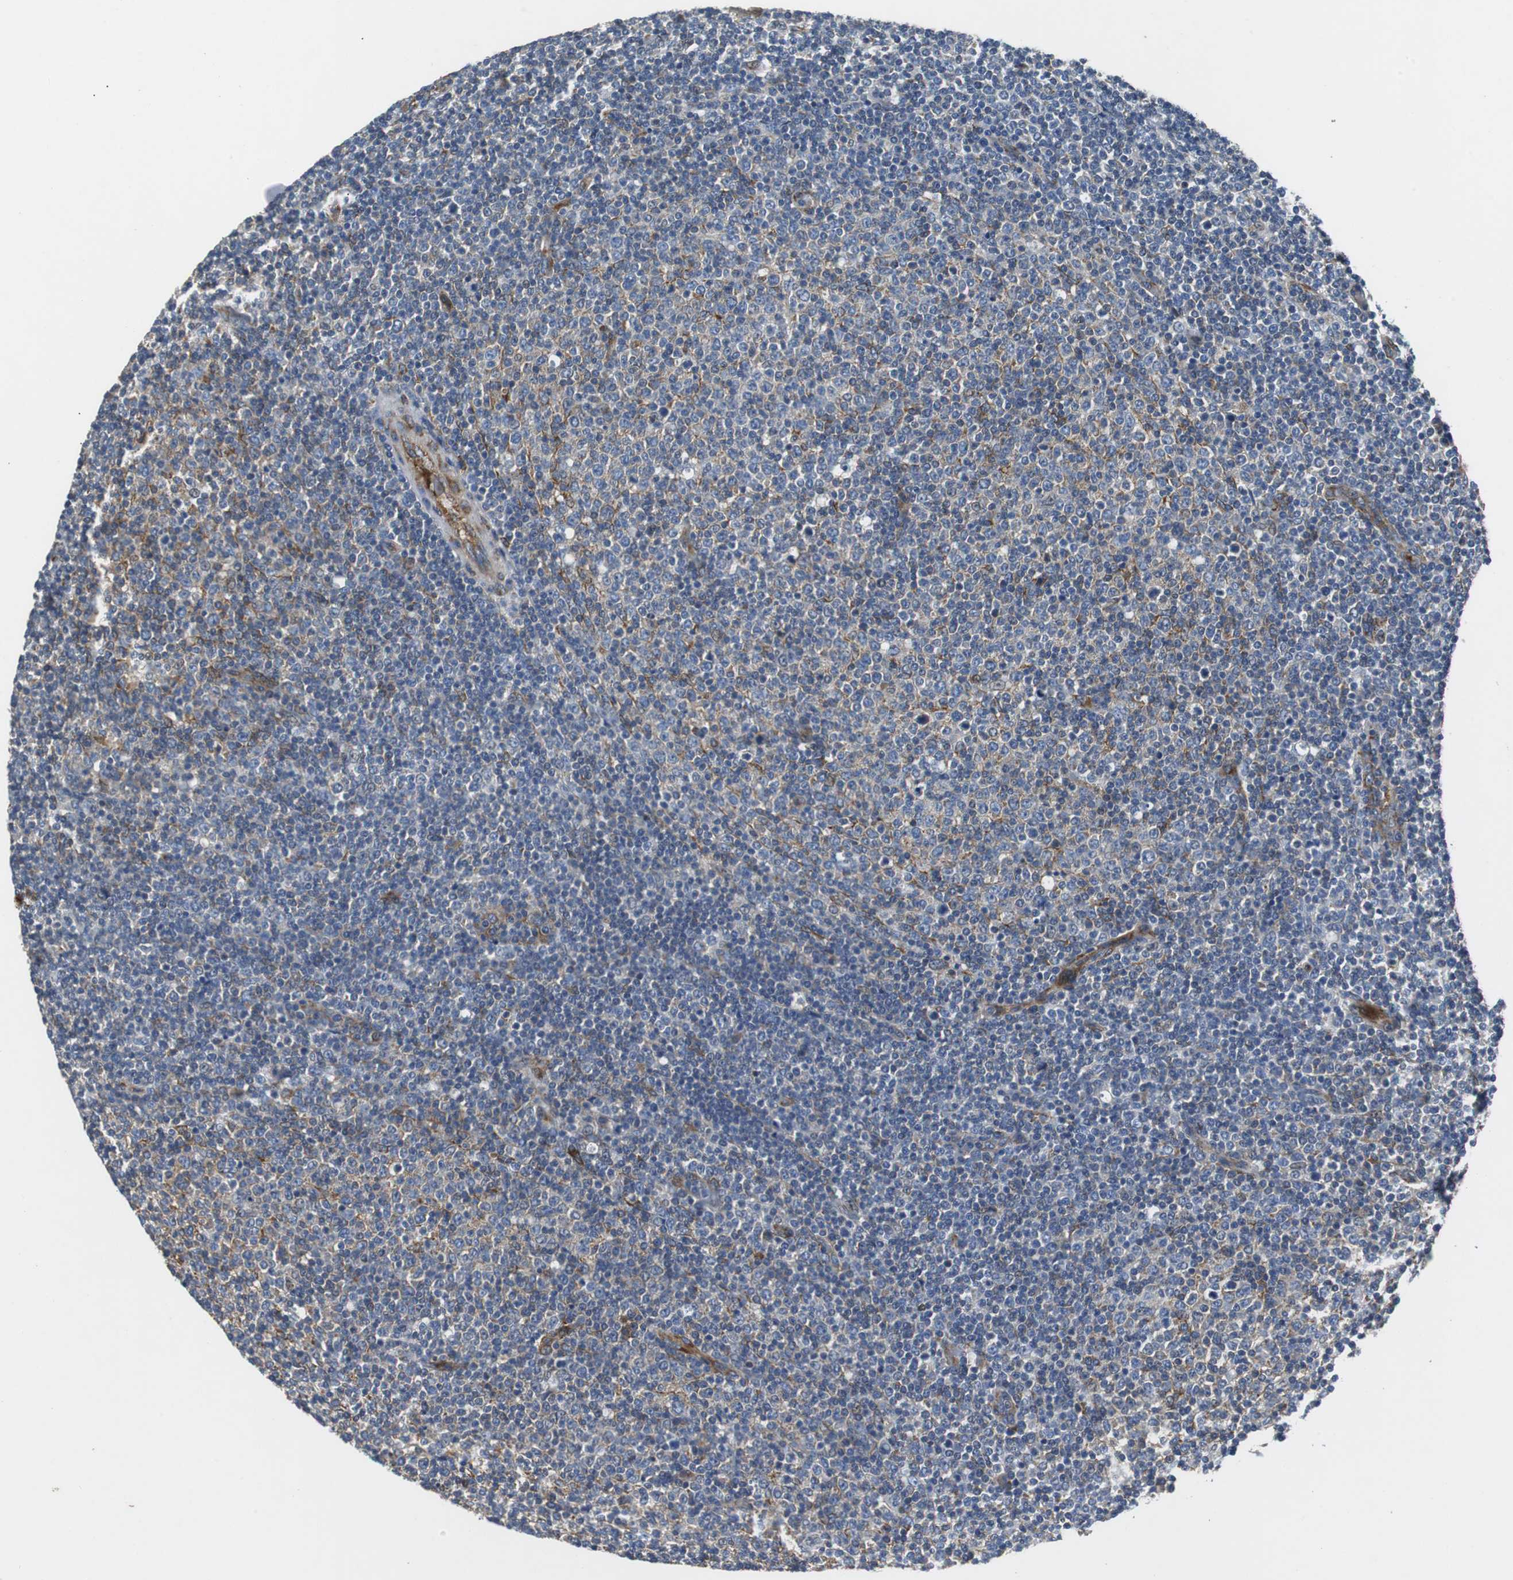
{"staining": {"intensity": "weak", "quantity": "25%-75%", "location": "cytoplasmic/membranous"}, "tissue": "lymphoma", "cell_type": "Tumor cells", "image_type": "cancer", "snomed": [{"axis": "morphology", "description": "Malignant lymphoma, non-Hodgkin's type, Low grade"}, {"axis": "topography", "description": "Lymph node"}], "caption": "Immunohistochemistry staining of lymphoma, which demonstrates low levels of weak cytoplasmic/membranous staining in about 25%-75% of tumor cells indicating weak cytoplasmic/membranous protein staining. The staining was performed using DAB (3,3'-diaminobenzidine) (brown) for protein detection and nuclei were counterstained in hematoxylin (blue).", "gene": "ISCU", "patient": {"sex": "male", "age": 70}}